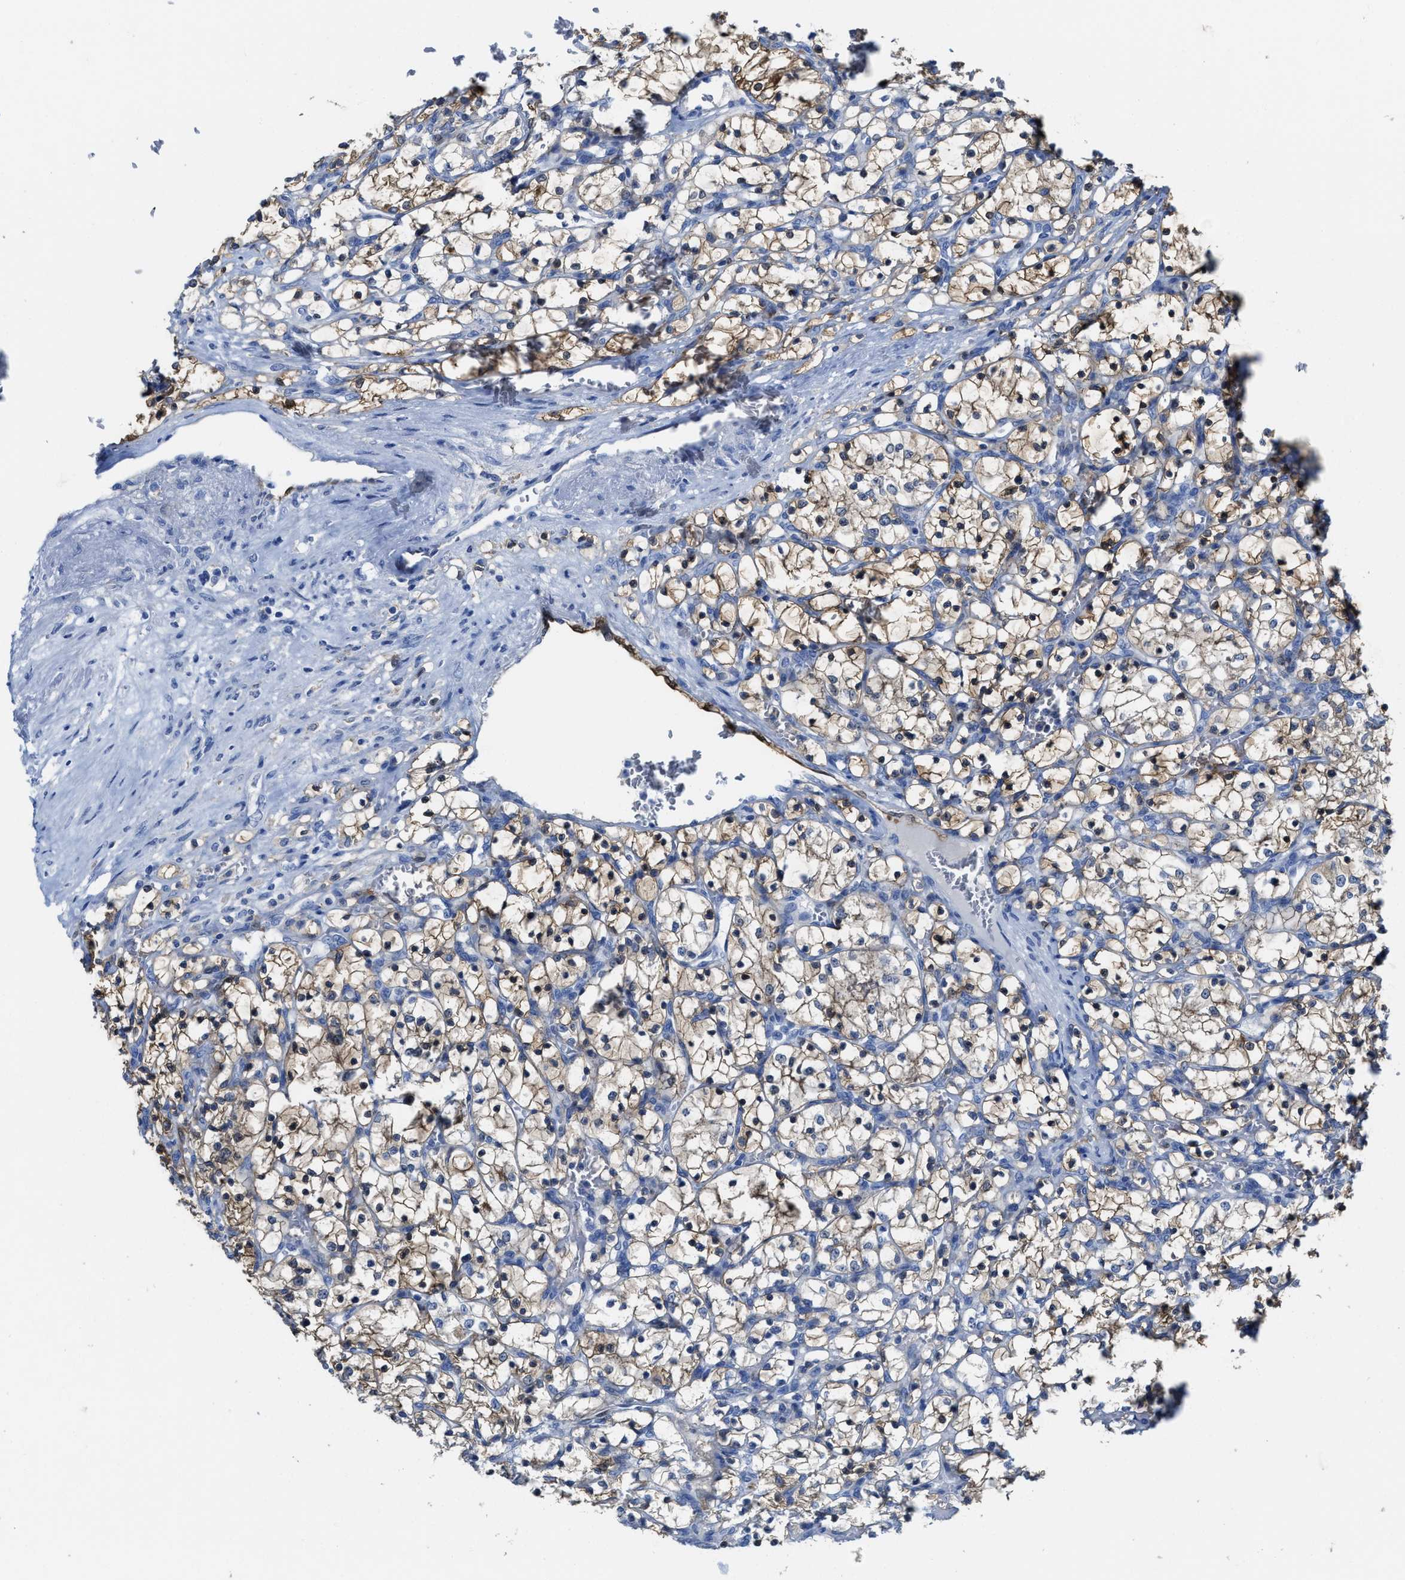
{"staining": {"intensity": "weak", "quantity": "25%-75%", "location": "cytoplasmic/membranous"}, "tissue": "renal cancer", "cell_type": "Tumor cells", "image_type": "cancer", "snomed": [{"axis": "morphology", "description": "Adenocarcinoma, NOS"}, {"axis": "topography", "description": "Kidney"}], "caption": "Human adenocarcinoma (renal) stained for a protein (brown) reveals weak cytoplasmic/membranous positive positivity in approximately 25%-75% of tumor cells.", "gene": "ASS1", "patient": {"sex": "female", "age": 69}}